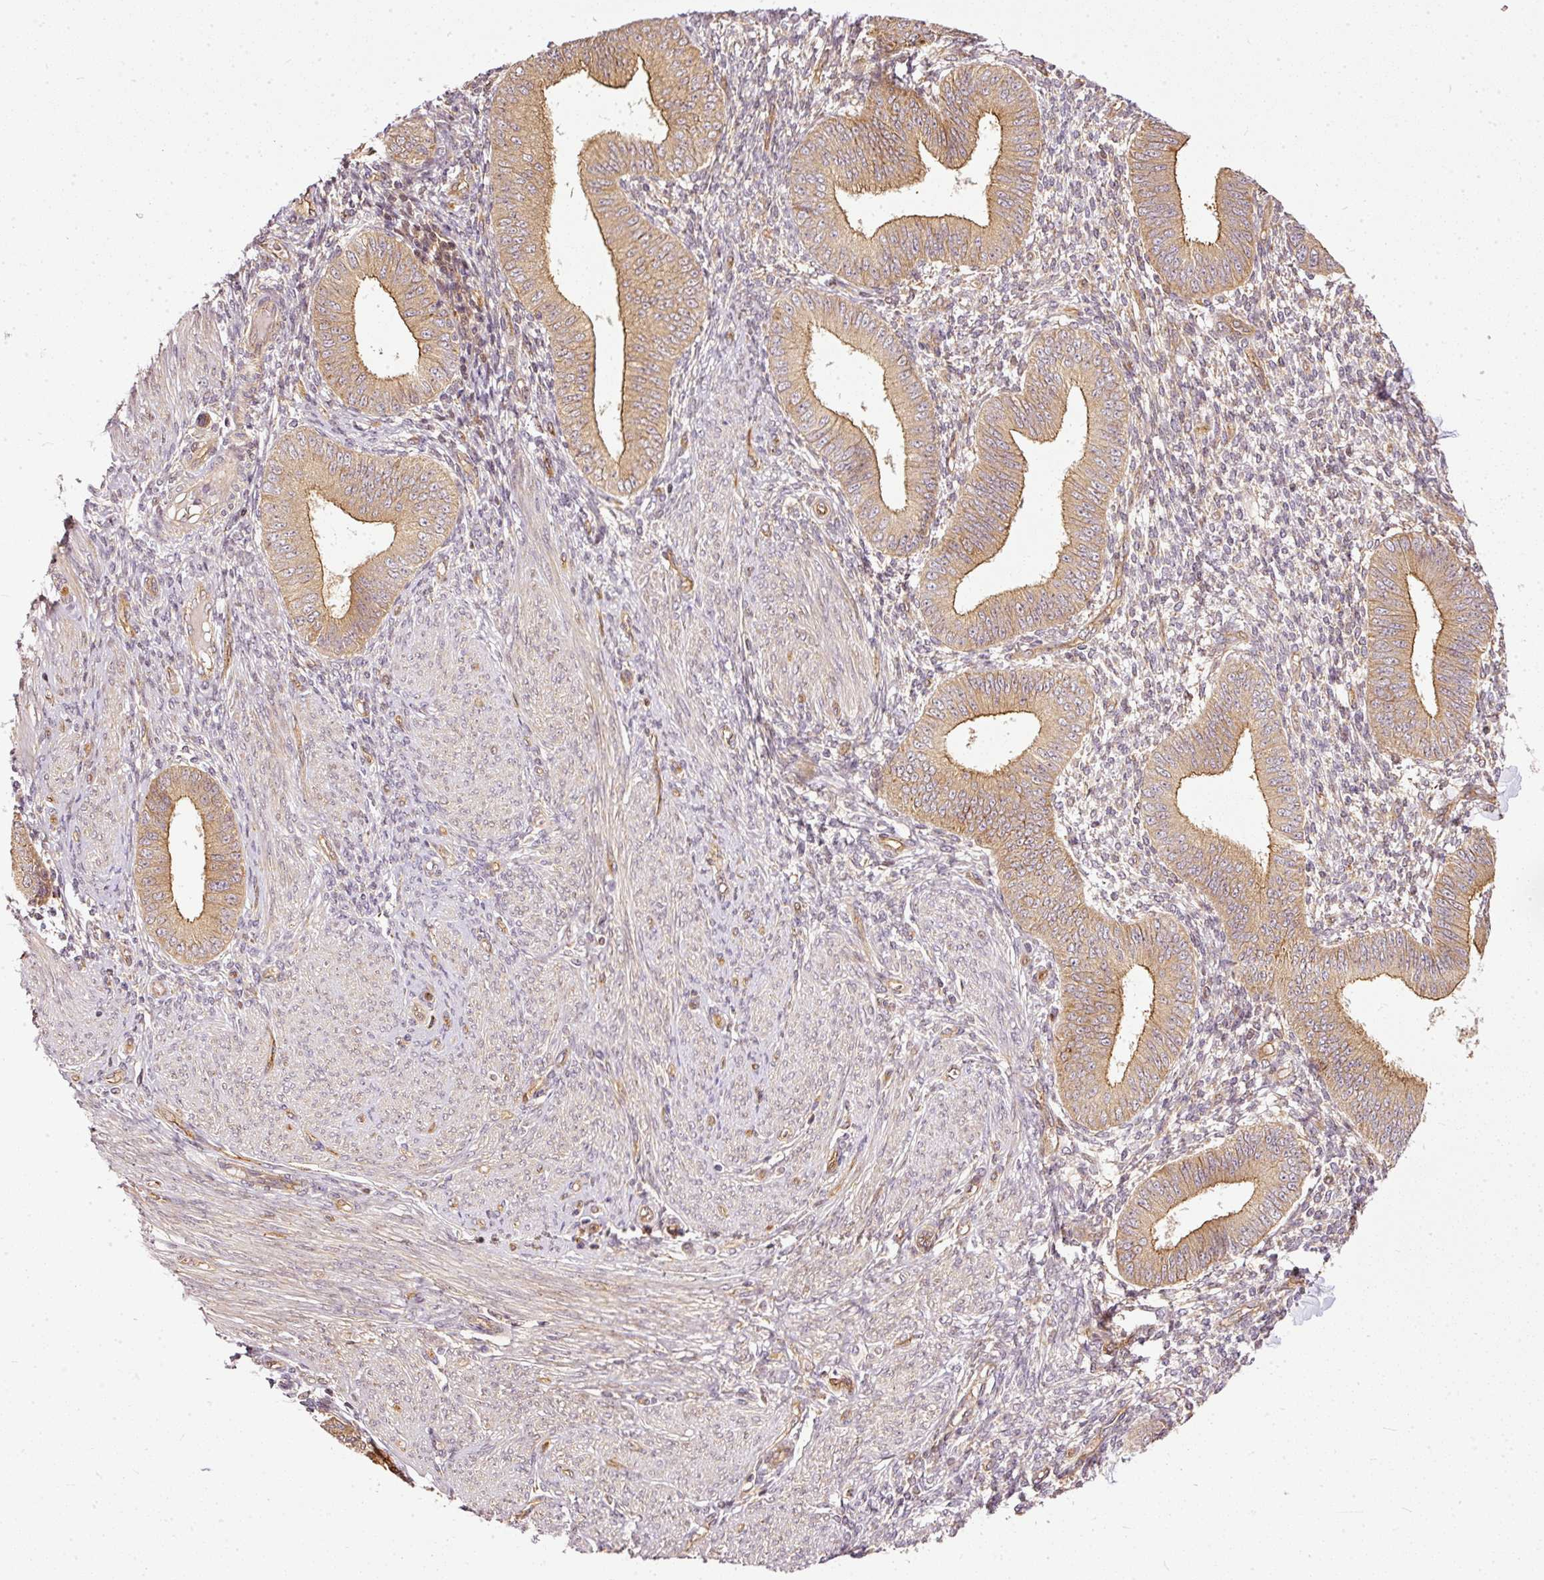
{"staining": {"intensity": "negative", "quantity": "none", "location": "none"}, "tissue": "endometrium", "cell_type": "Cells in endometrial stroma", "image_type": "normal", "snomed": [{"axis": "morphology", "description": "Normal tissue, NOS"}, {"axis": "topography", "description": "Endometrium"}], "caption": "Immunohistochemistry (IHC) of benign human endometrium demonstrates no expression in cells in endometrial stroma. (DAB IHC visualized using brightfield microscopy, high magnification).", "gene": "MIF4GD", "patient": {"sex": "female", "age": 49}}